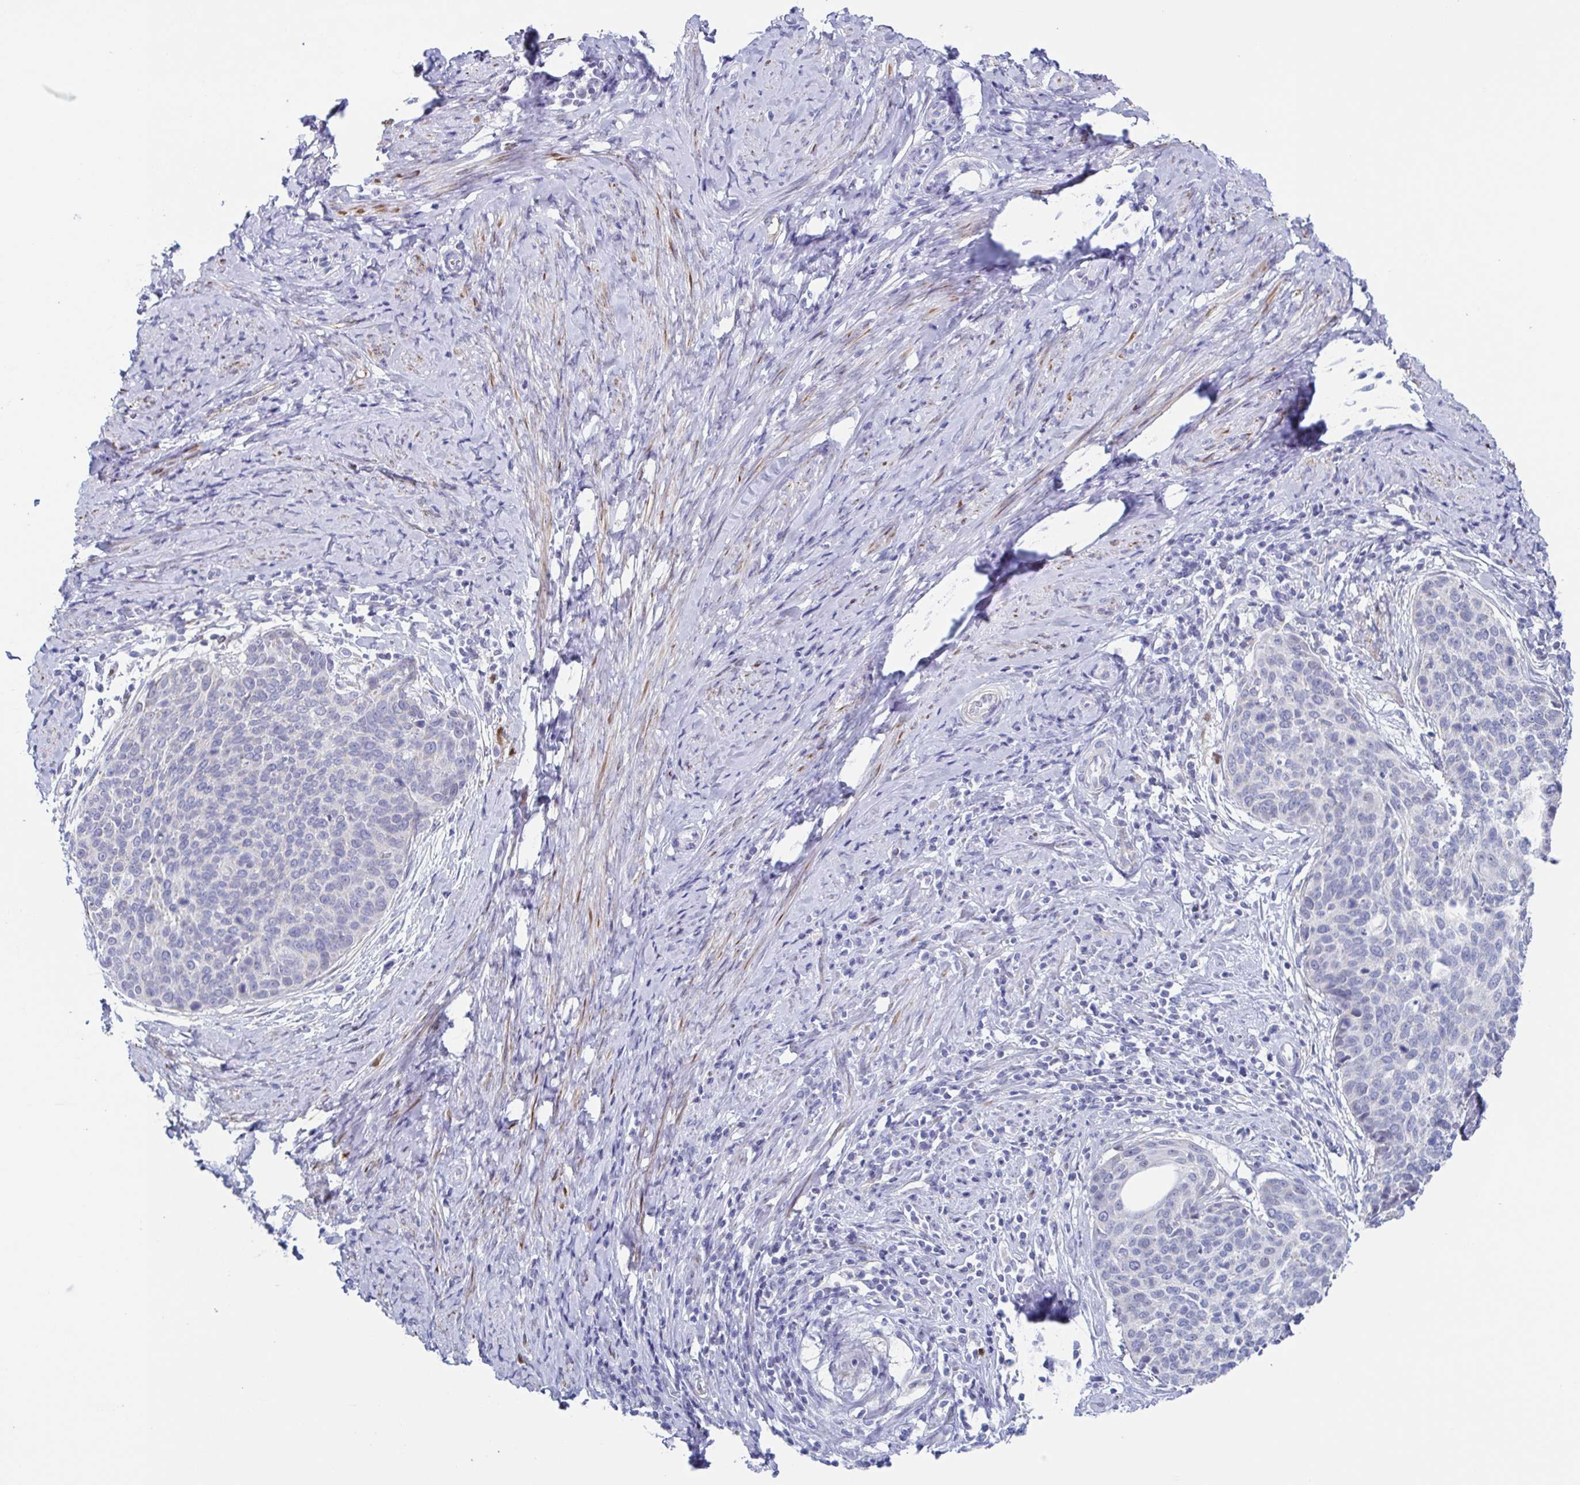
{"staining": {"intensity": "negative", "quantity": "none", "location": "none"}, "tissue": "cervical cancer", "cell_type": "Tumor cells", "image_type": "cancer", "snomed": [{"axis": "morphology", "description": "Squamous cell carcinoma, NOS"}, {"axis": "topography", "description": "Cervix"}], "caption": "Tumor cells are negative for brown protein staining in squamous cell carcinoma (cervical).", "gene": "PBOV1", "patient": {"sex": "female", "age": 69}}